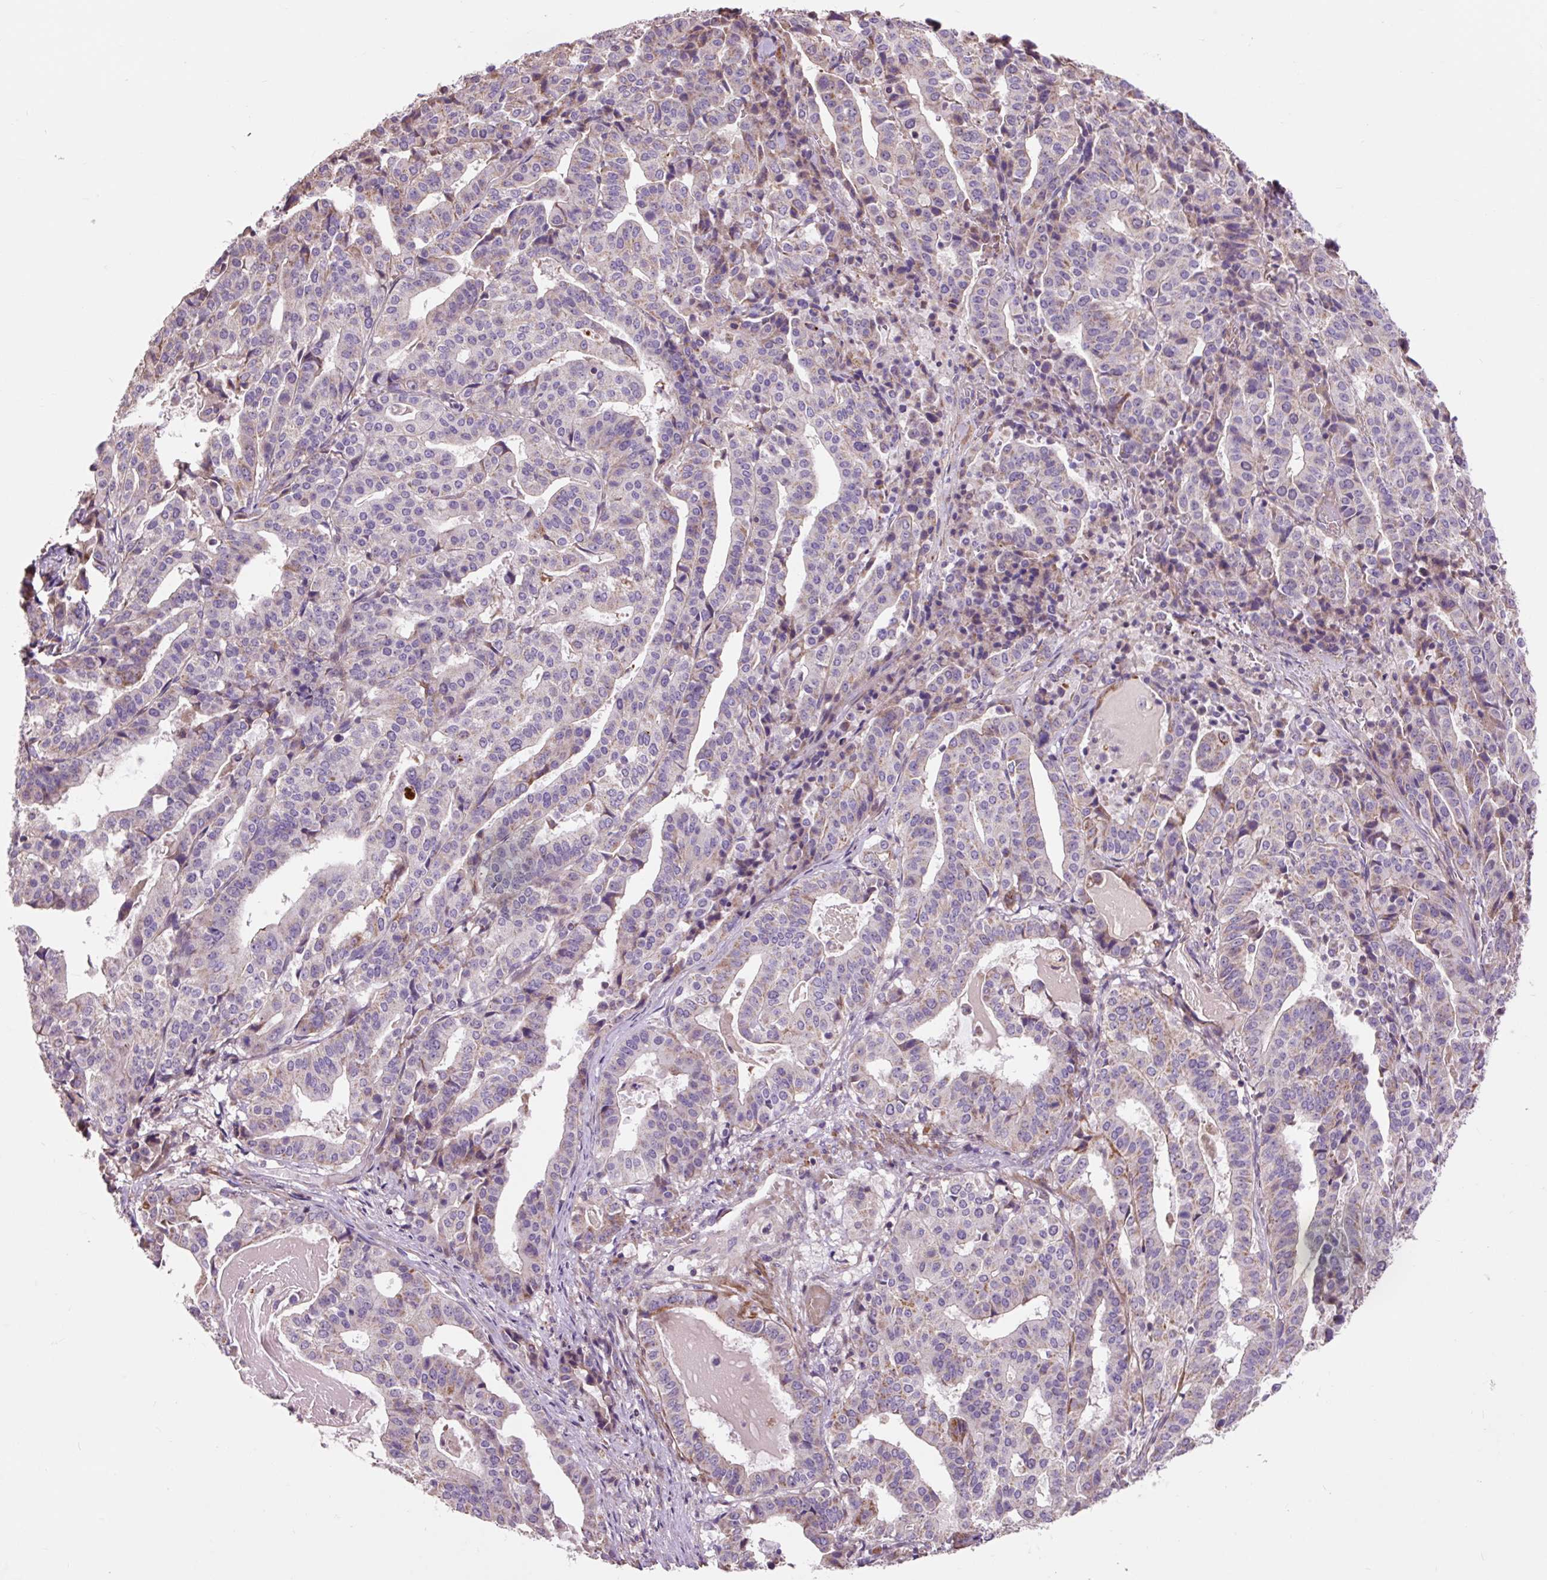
{"staining": {"intensity": "moderate", "quantity": "<25%", "location": "cytoplasmic/membranous"}, "tissue": "stomach cancer", "cell_type": "Tumor cells", "image_type": "cancer", "snomed": [{"axis": "morphology", "description": "Adenocarcinoma, NOS"}, {"axis": "topography", "description": "Stomach"}], "caption": "Protein expression analysis of human stomach adenocarcinoma reveals moderate cytoplasmic/membranous expression in about <25% of tumor cells.", "gene": "PRIMPOL", "patient": {"sex": "male", "age": 48}}